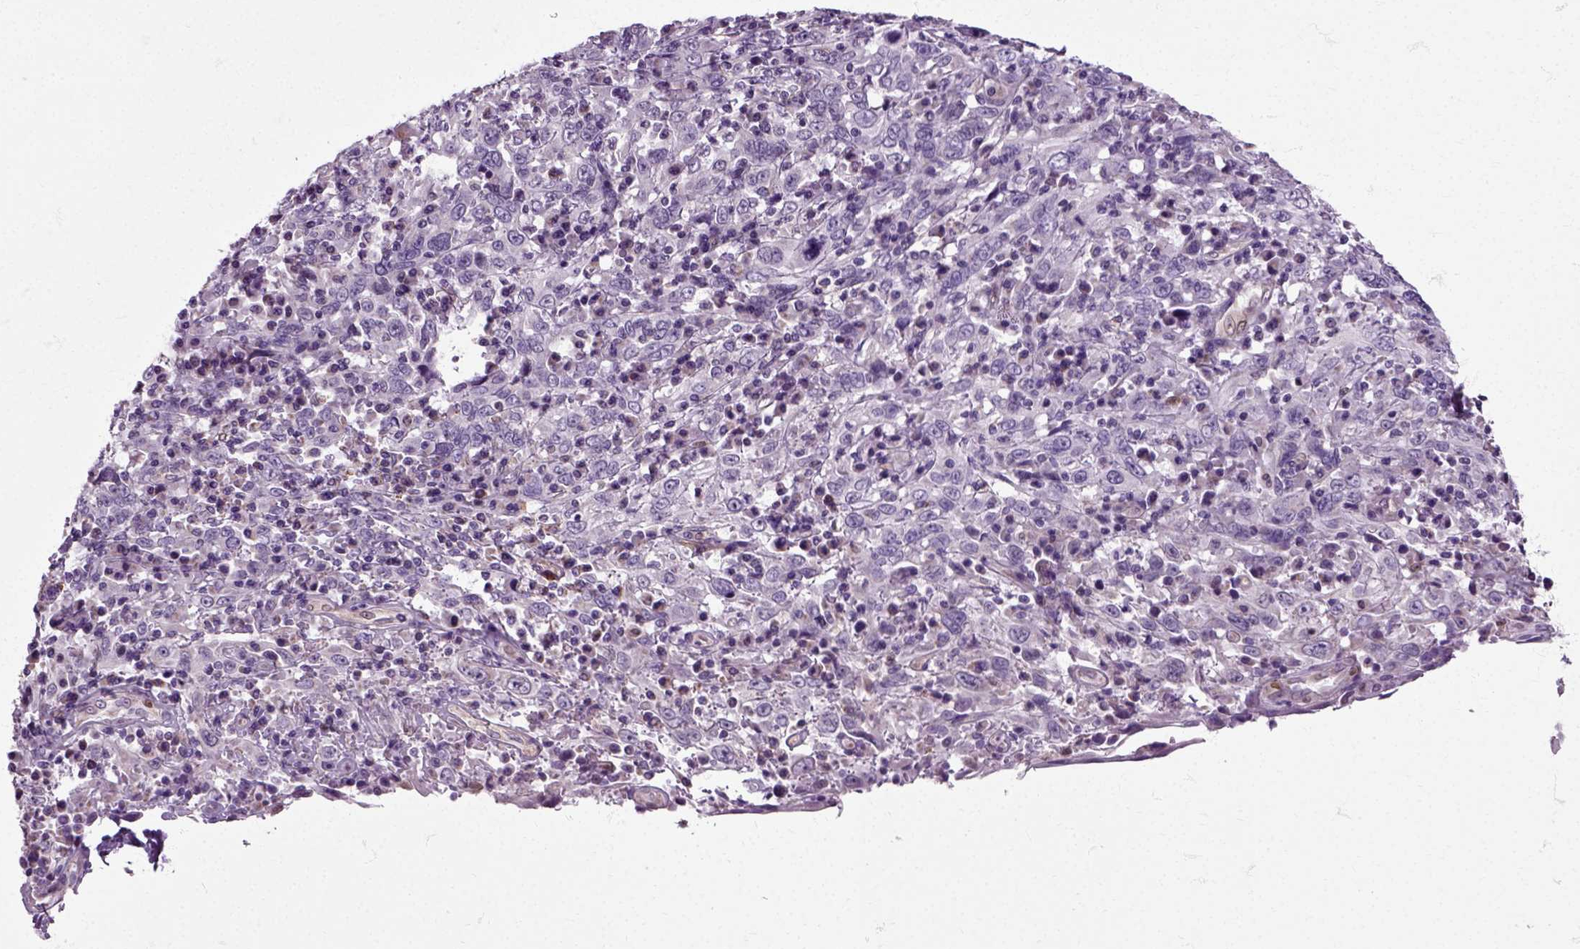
{"staining": {"intensity": "negative", "quantity": "none", "location": "none"}, "tissue": "cervical cancer", "cell_type": "Tumor cells", "image_type": "cancer", "snomed": [{"axis": "morphology", "description": "Squamous cell carcinoma, NOS"}, {"axis": "topography", "description": "Cervix"}], "caption": "This is a photomicrograph of IHC staining of cervical cancer (squamous cell carcinoma), which shows no staining in tumor cells.", "gene": "HSPA2", "patient": {"sex": "female", "age": 46}}